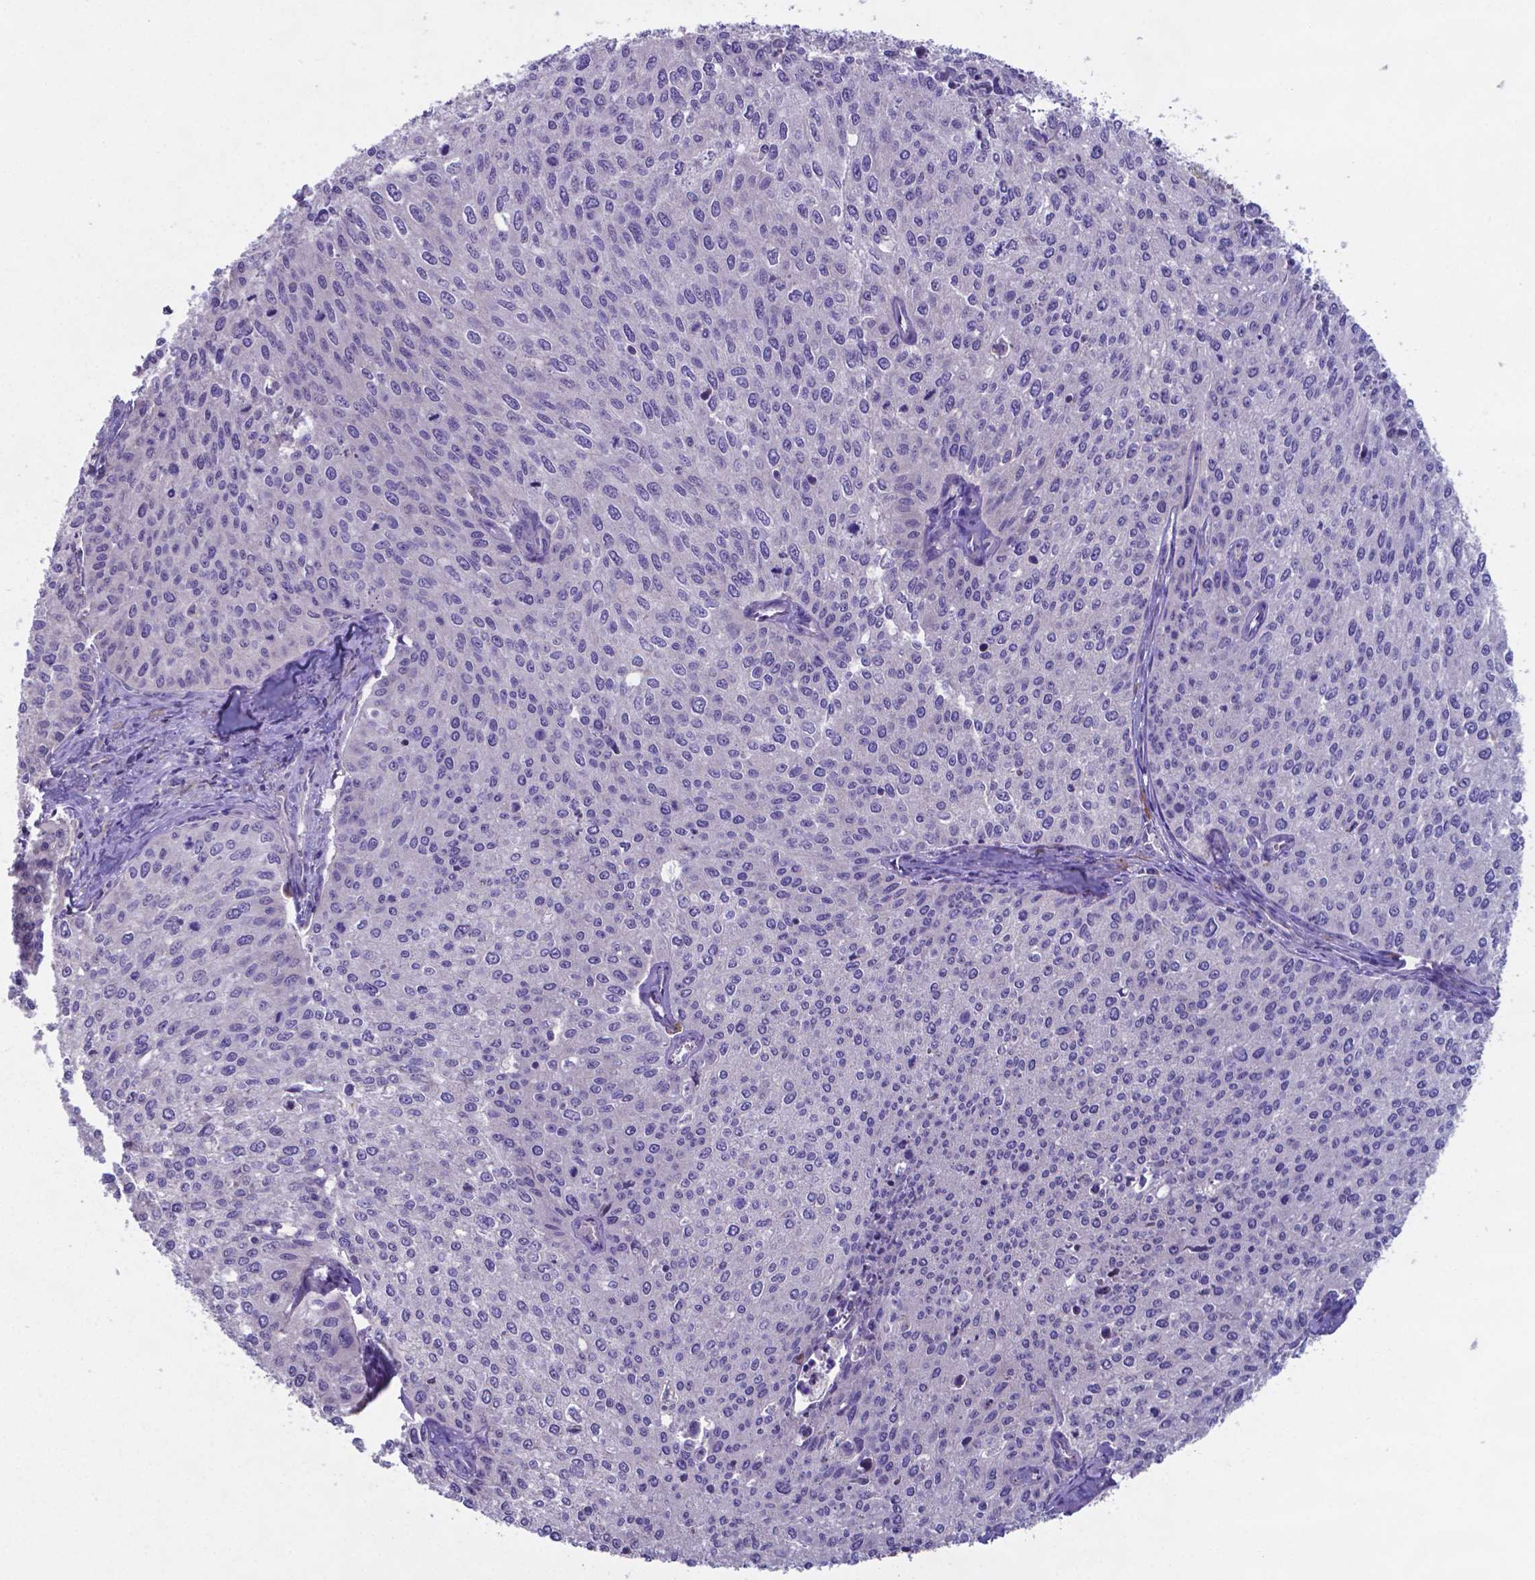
{"staining": {"intensity": "negative", "quantity": "none", "location": "none"}, "tissue": "cervical cancer", "cell_type": "Tumor cells", "image_type": "cancer", "snomed": [{"axis": "morphology", "description": "Squamous cell carcinoma, NOS"}, {"axis": "topography", "description": "Cervix"}], "caption": "Cervical cancer stained for a protein using immunohistochemistry (IHC) demonstrates no expression tumor cells.", "gene": "TYRO3", "patient": {"sex": "female", "age": 38}}